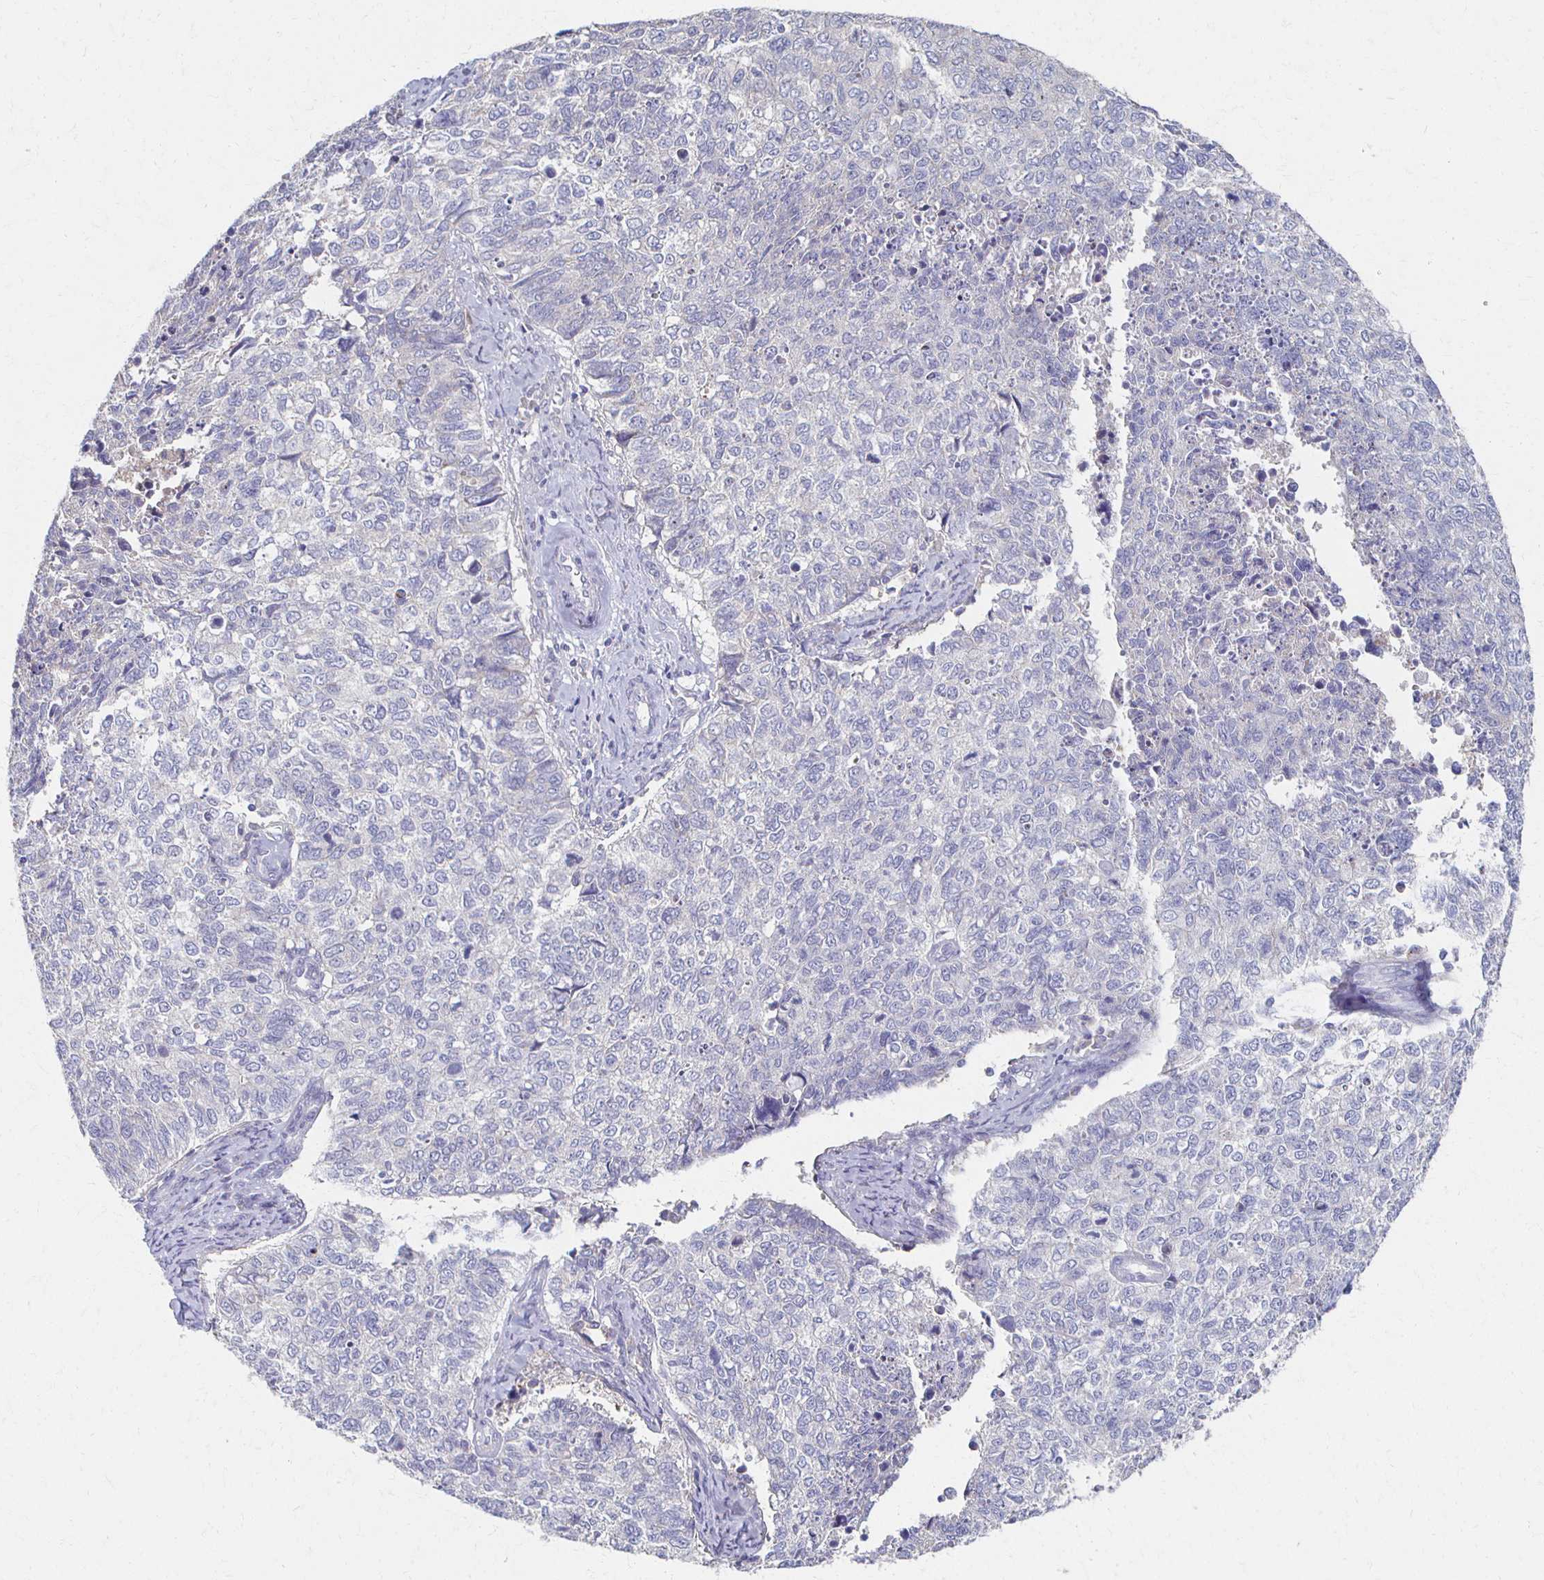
{"staining": {"intensity": "negative", "quantity": "none", "location": "none"}, "tissue": "cervical cancer", "cell_type": "Tumor cells", "image_type": "cancer", "snomed": [{"axis": "morphology", "description": "Adenocarcinoma, NOS"}, {"axis": "topography", "description": "Cervix"}], "caption": "Tumor cells are negative for protein expression in human cervical cancer.", "gene": "CX3CR1", "patient": {"sex": "female", "age": 63}}